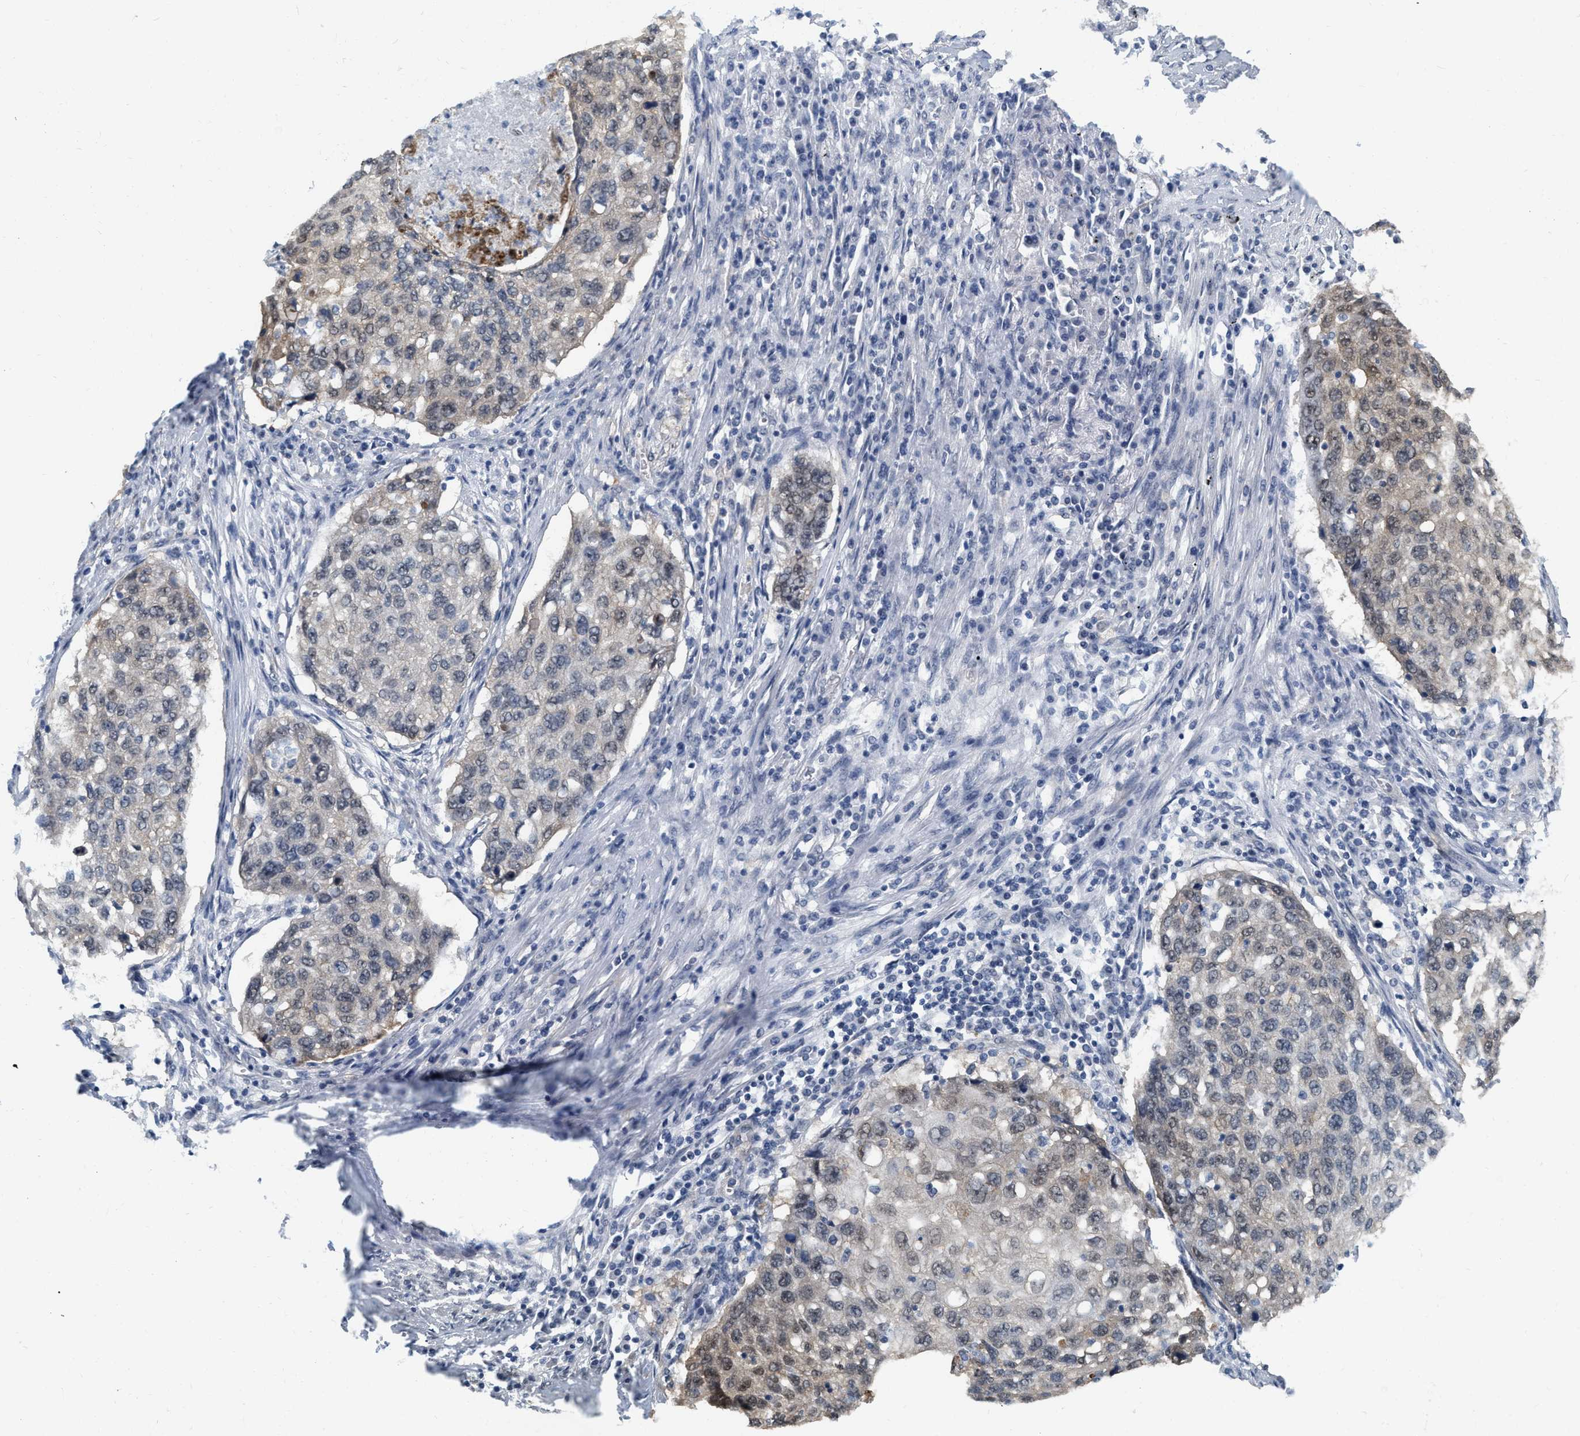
{"staining": {"intensity": "weak", "quantity": "25%-75%", "location": "cytoplasmic/membranous"}, "tissue": "lung cancer", "cell_type": "Tumor cells", "image_type": "cancer", "snomed": [{"axis": "morphology", "description": "Squamous cell carcinoma, NOS"}, {"axis": "topography", "description": "Lung"}], "caption": "Protein staining of squamous cell carcinoma (lung) tissue shows weak cytoplasmic/membranous expression in about 25%-75% of tumor cells.", "gene": "RUVBL1", "patient": {"sex": "female", "age": 63}}